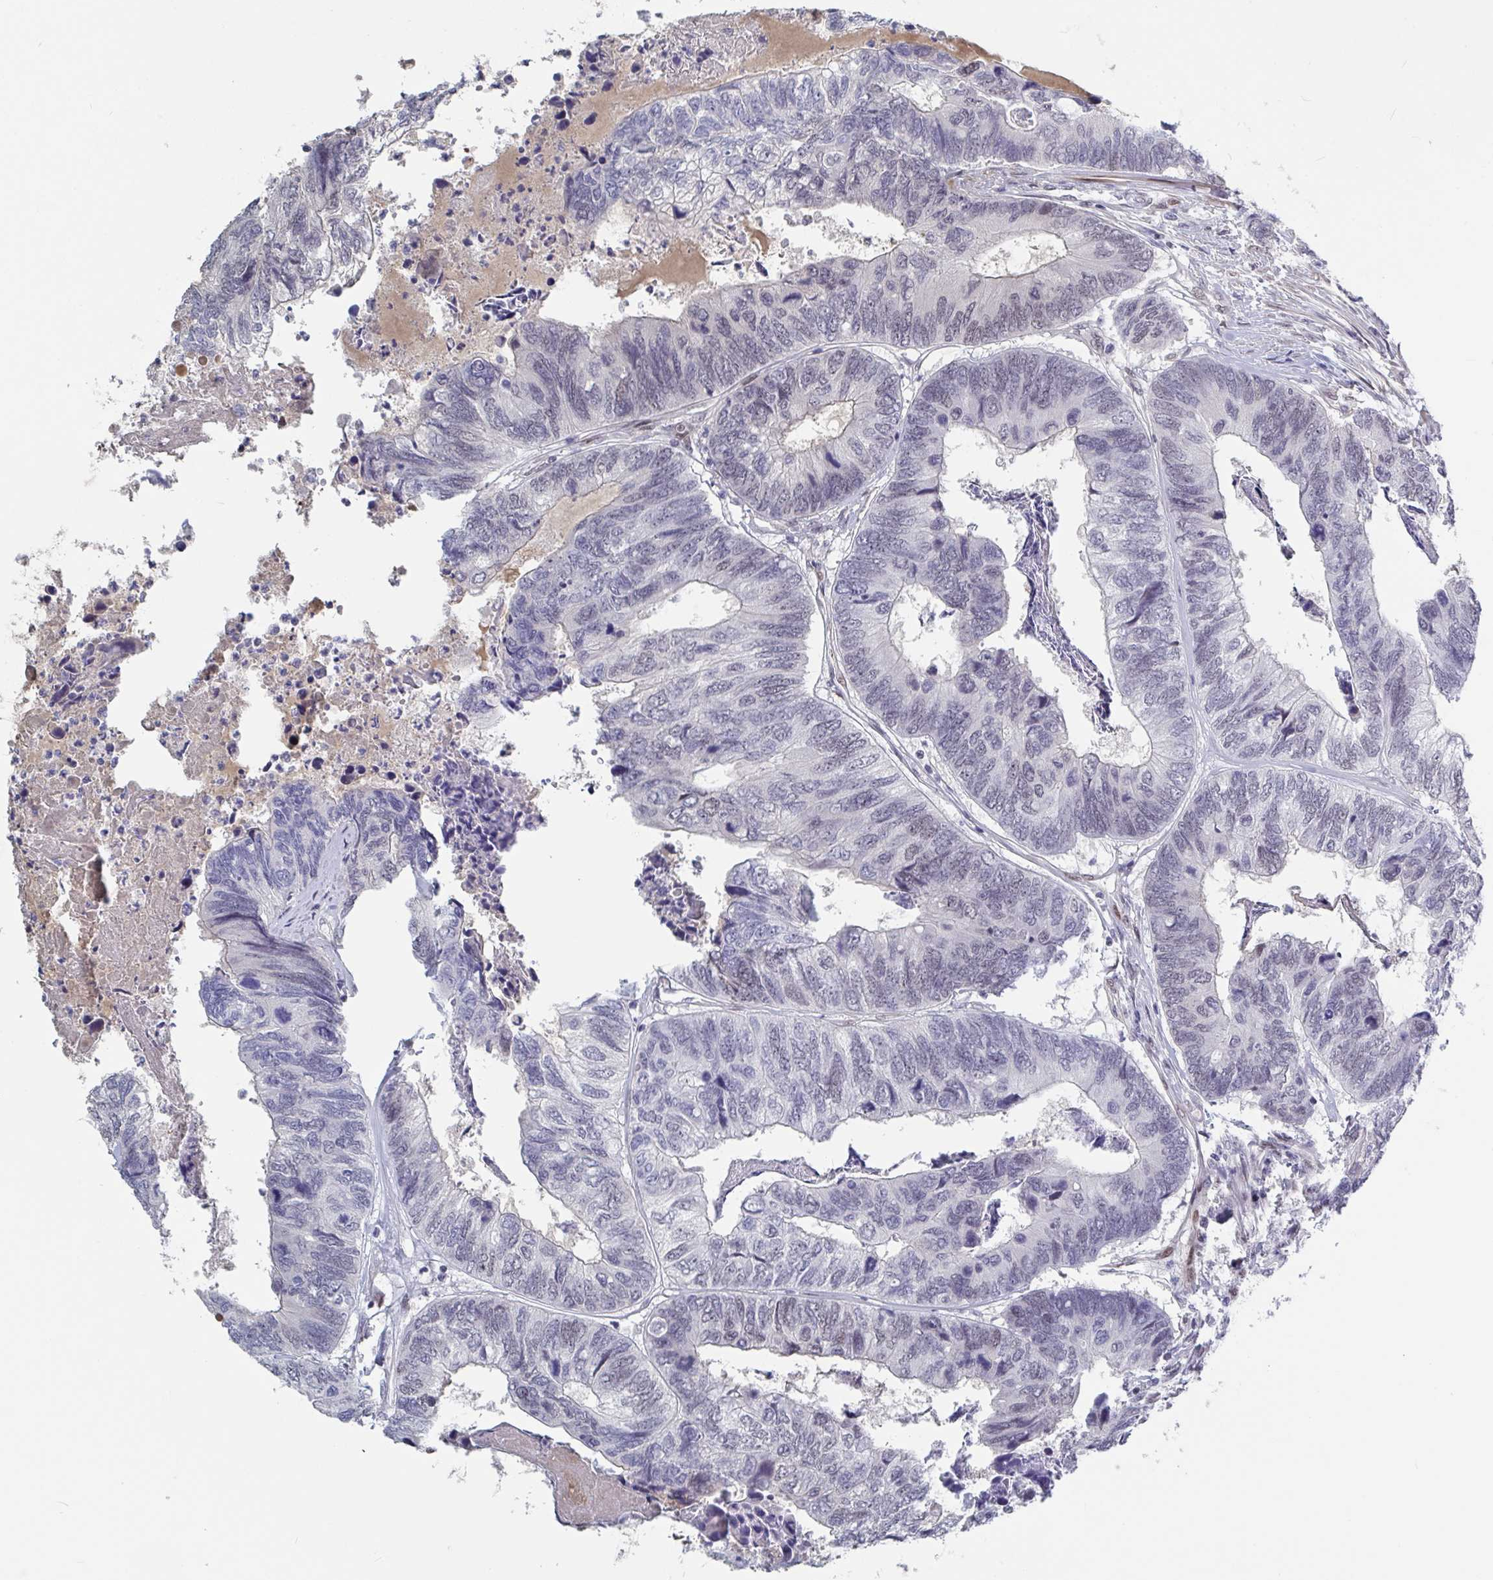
{"staining": {"intensity": "weak", "quantity": "25%-75%", "location": "nuclear"}, "tissue": "colorectal cancer", "cell_type": "Tumor cells", "image_type": "cancer", "snomed": [{"axis": "morphology", "description": "Adenocarcinoma, NOS"}, {"axis": "topography", "description": "Colon"}], "caption": "A micrograph of human colorectal cancer (adenocarcinoma) stained for a protein demonstrates weak nuclear brown staining in tumor cells. Immunohistochemistry (ihc) stains the protein in brown and the nuclei are stained blue.", "gene": "BCL7B", "patient": {"sex": "female", "age": 67}}